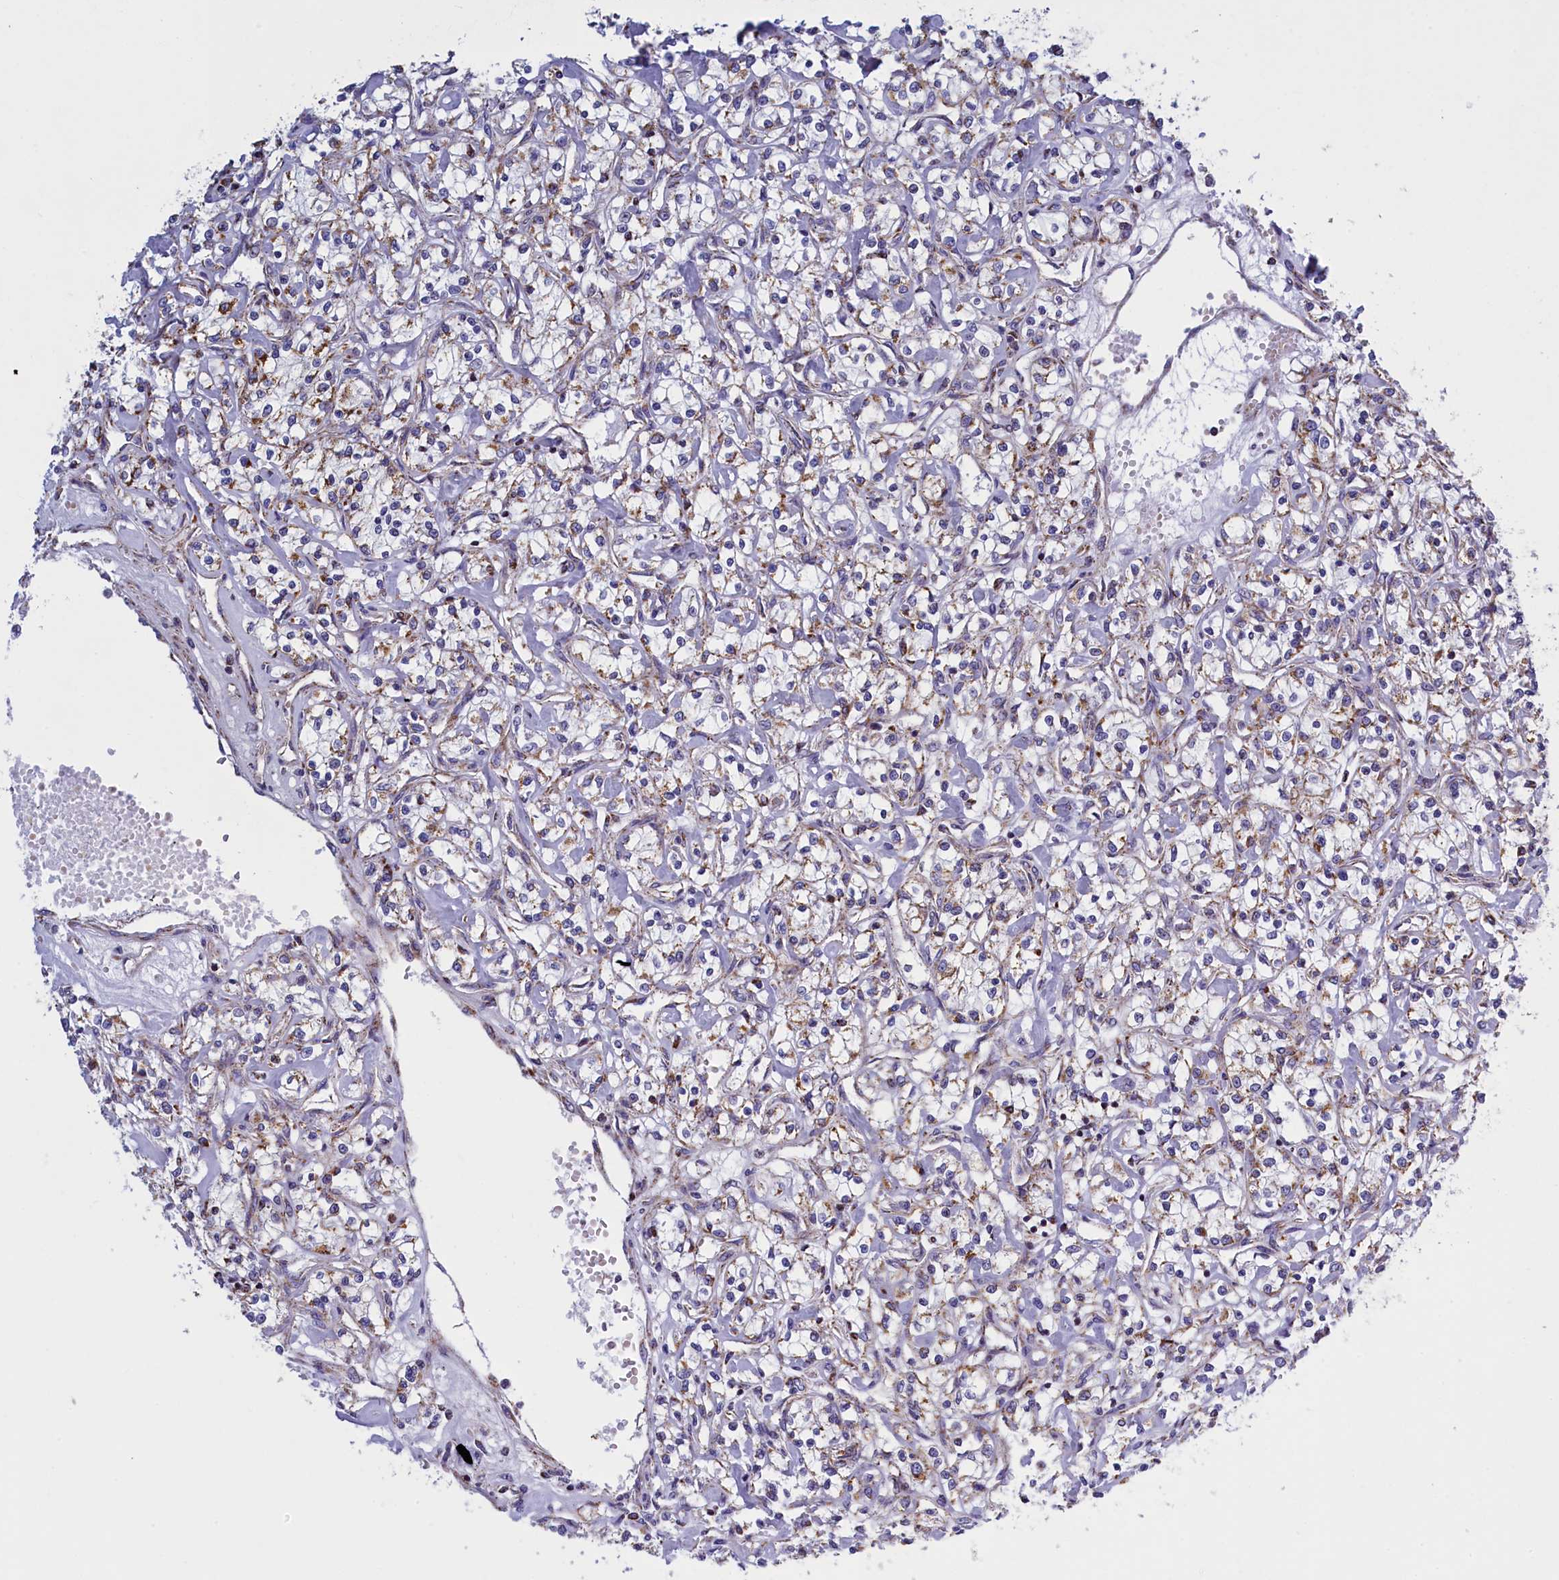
{"staining": {"intensity": "moderate", "quantity": "<25%", "location": "cytoplasmic/membranous"}, "tissue": "renal cancer", "cell_type": "Tumor cells", "image_type": "cancer", "snomed": [{"axis": "morphology", "description": "Adenocarcinoma, NOS"}, {"axis": "topography", "description": "Kidney"}], "caption": "Tumor cells display moderate cytoplasmic/membranous expression in approximately <25% of cells in renal cancer.", "gene": "IFT122", "patient": {"sex": "female", "age": 59}}